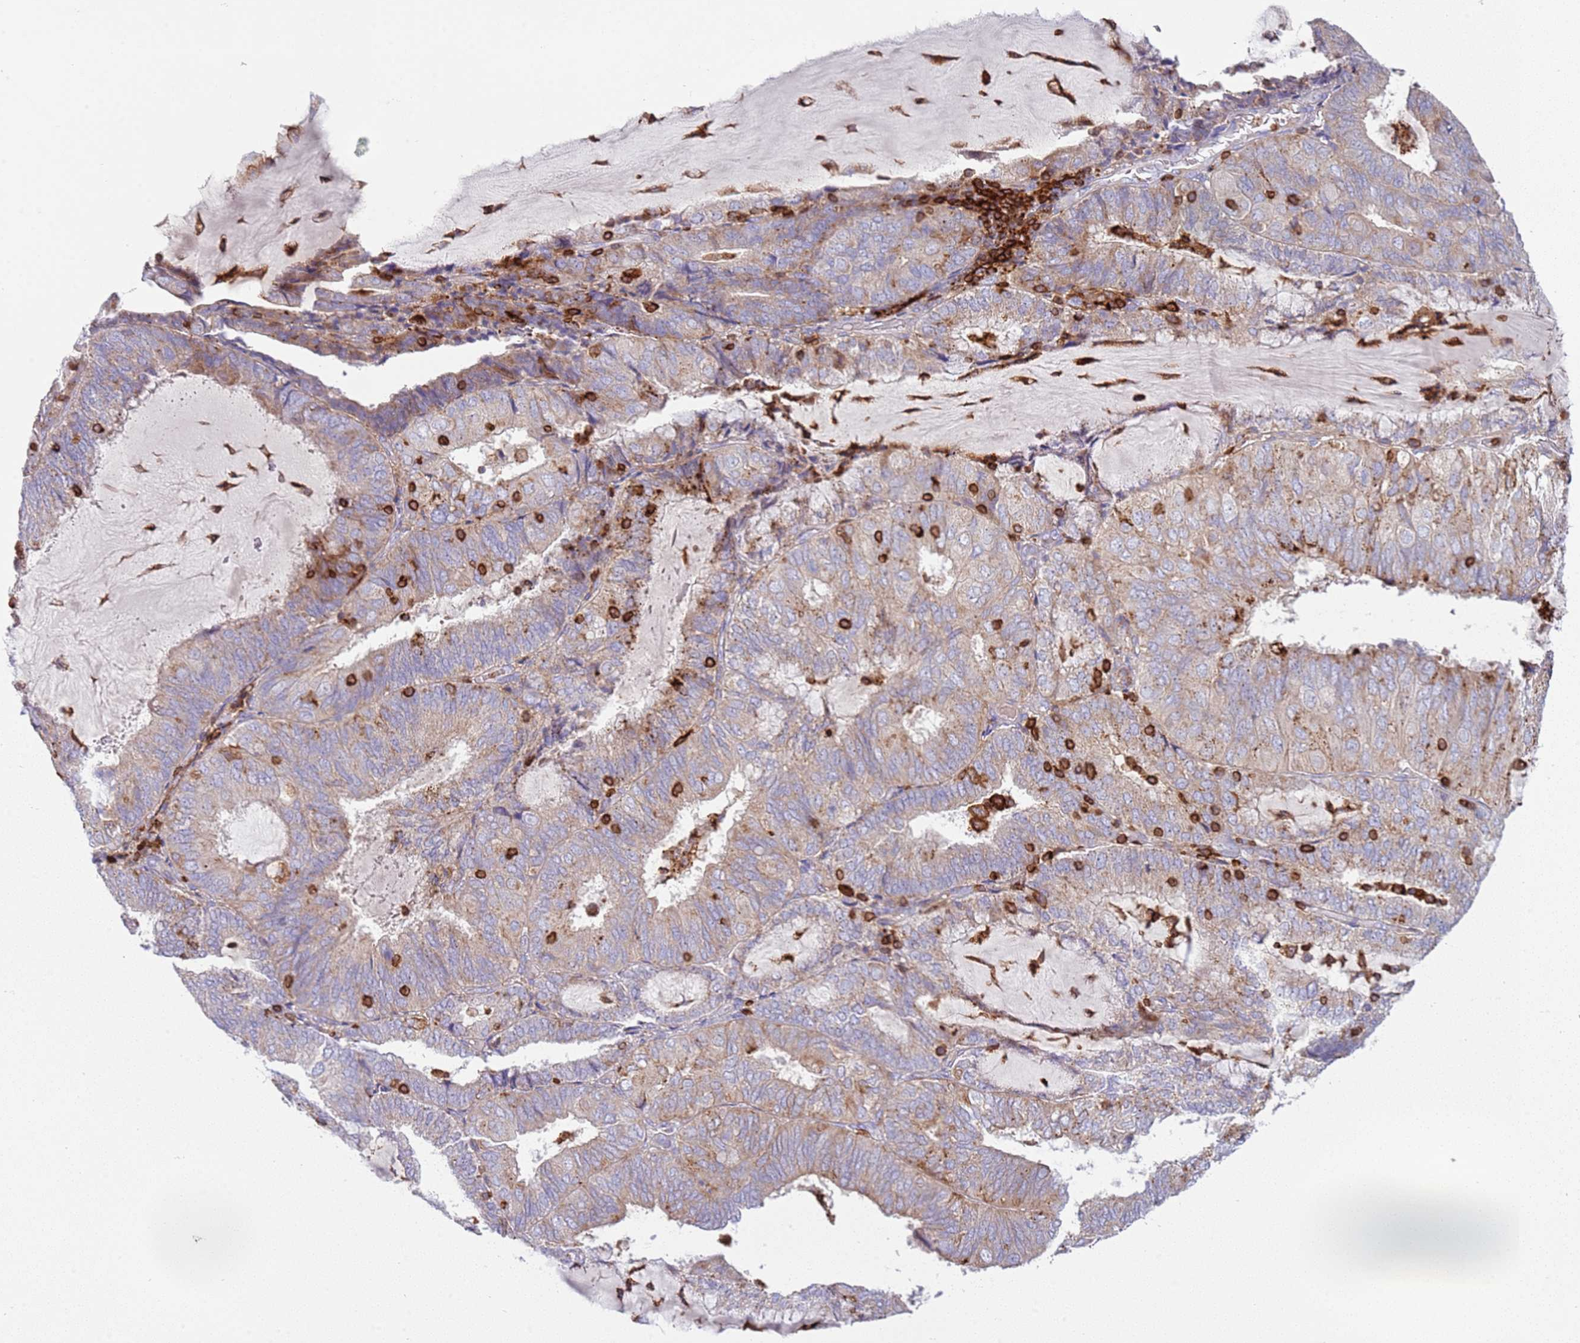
{"staining": {"intensity": "moderate", "quantity": ">75%", "location": "cytoplasmic/membranous"}, "tissue": "endometrial cancer", "cell_type": "Tumor cells", "image_type": "cancer", "snomed": [{"axis": "morphology", "description": "Adenocarcinoma, NOS"}, {"axis": "topography", "description": "Endometrium"}], "caption": "A brown stain labels moderate cytoplasmic/membranous expression of a protein in human endometrial cancer tumor cells.", "gene": "TTPAL", "patient": {"sex": "female", "age": 81}}